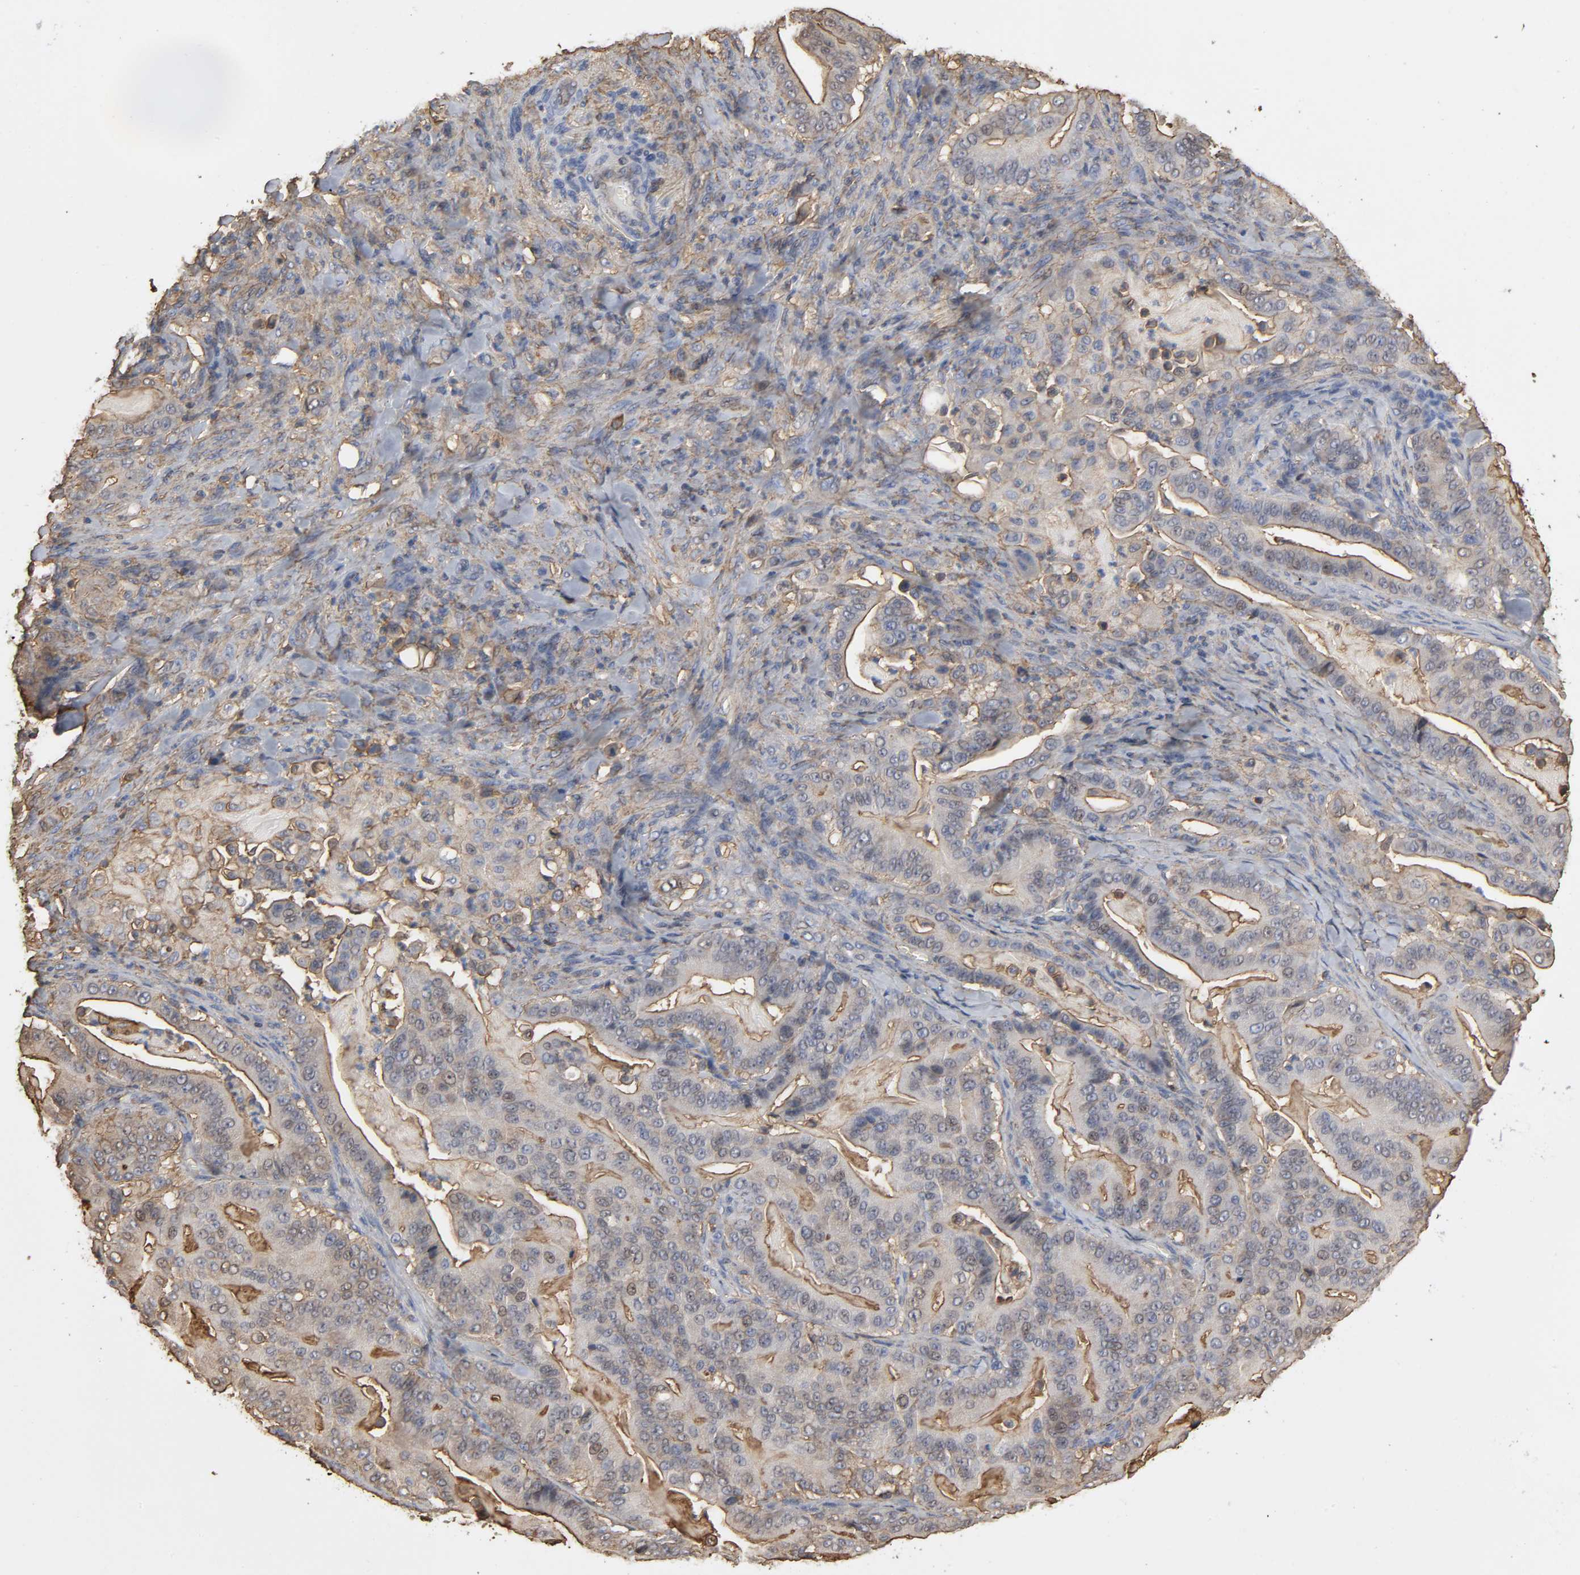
{"staining": {"intensity": "moderate", "quantity": ">75%", "location": "cytoplasmic/membranous"}, "tissue": "pancreatic cancer", "cell_type": "Tumor cells", "image_type": "cancer", "snomed": [{"axis": "morphology", "description": "Adenocarcinoma, NOS"}, {"axis": "topography", "description": "Pancreas"}], "caption": "Approximately >75% of tumor cells in human adenocarcinoma (pancreatic) exhibit moderate cytoplasmic/membranous protein positivity as visualized by brown immunohistochemical staining.", "gene": "ANXA2", "patient": {"sex": "male", "age": 63}}